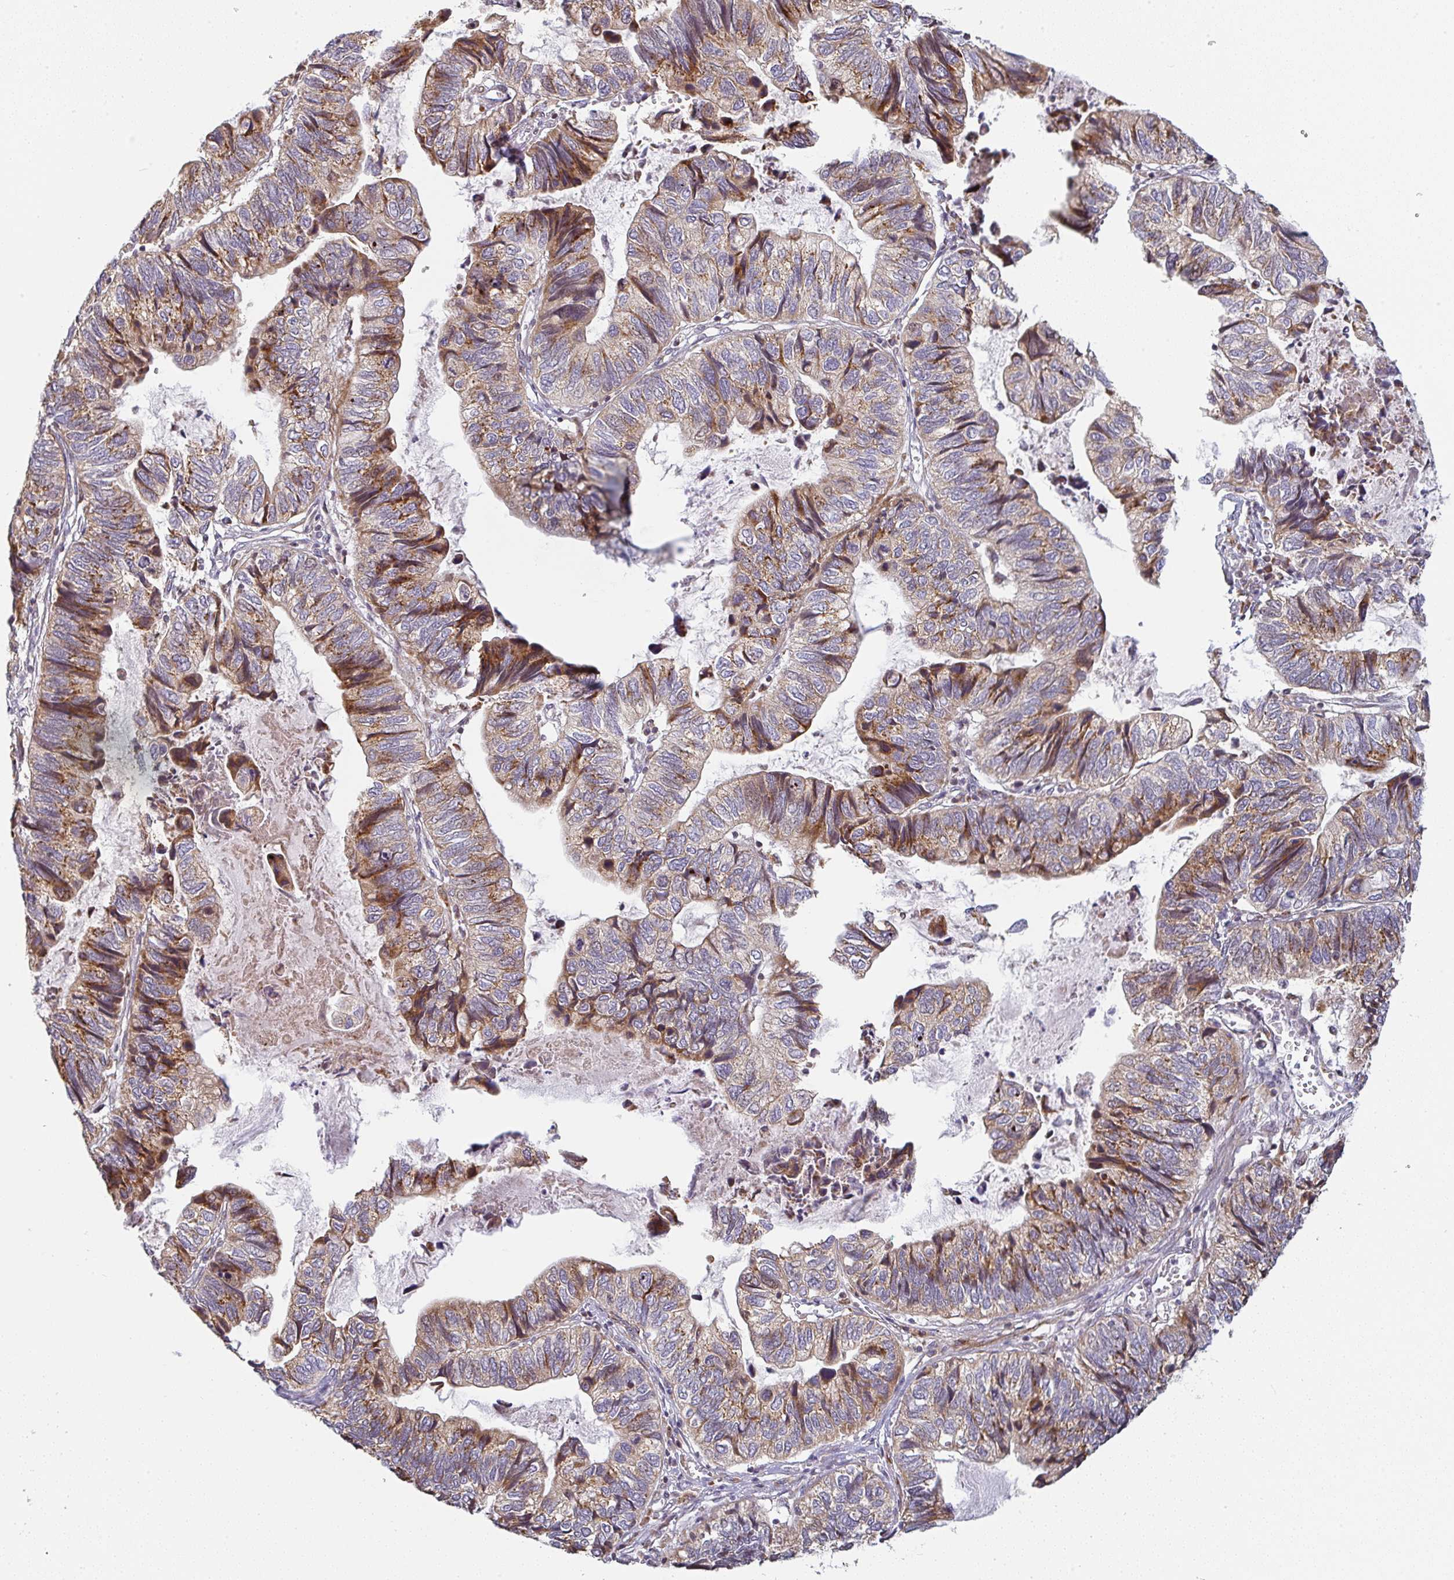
{"staining": {"intensity": "moderate", "quantity": ">75%", "location": "cytoplasmic/membranous"}, "tissue": "stomach cancer", "cell_type": "Tumor cells", "image_type": "cancer", "snomed": [{"axis": "morphology", "description": "Adenocarcinoma, NOS"}, {"axis": "topography", "description": "Stomach, upper"}], "caption": "Immunohistochemistry staining of adenocarcinoma (stomach), which exhibits medium levels of moderate cytoplasmic/membranous staining in approximately >75% of tumor cells indicating moderate cytoplasmic/membranous protein expression. The staining was performed using DAB (3,3'-diaminobenzidine) (brown) for protein detection and nuclei were counterstained in hematoxylin (blue).", "gene": "MOB1A", "patient": {"sex": "female", "age": 67}}